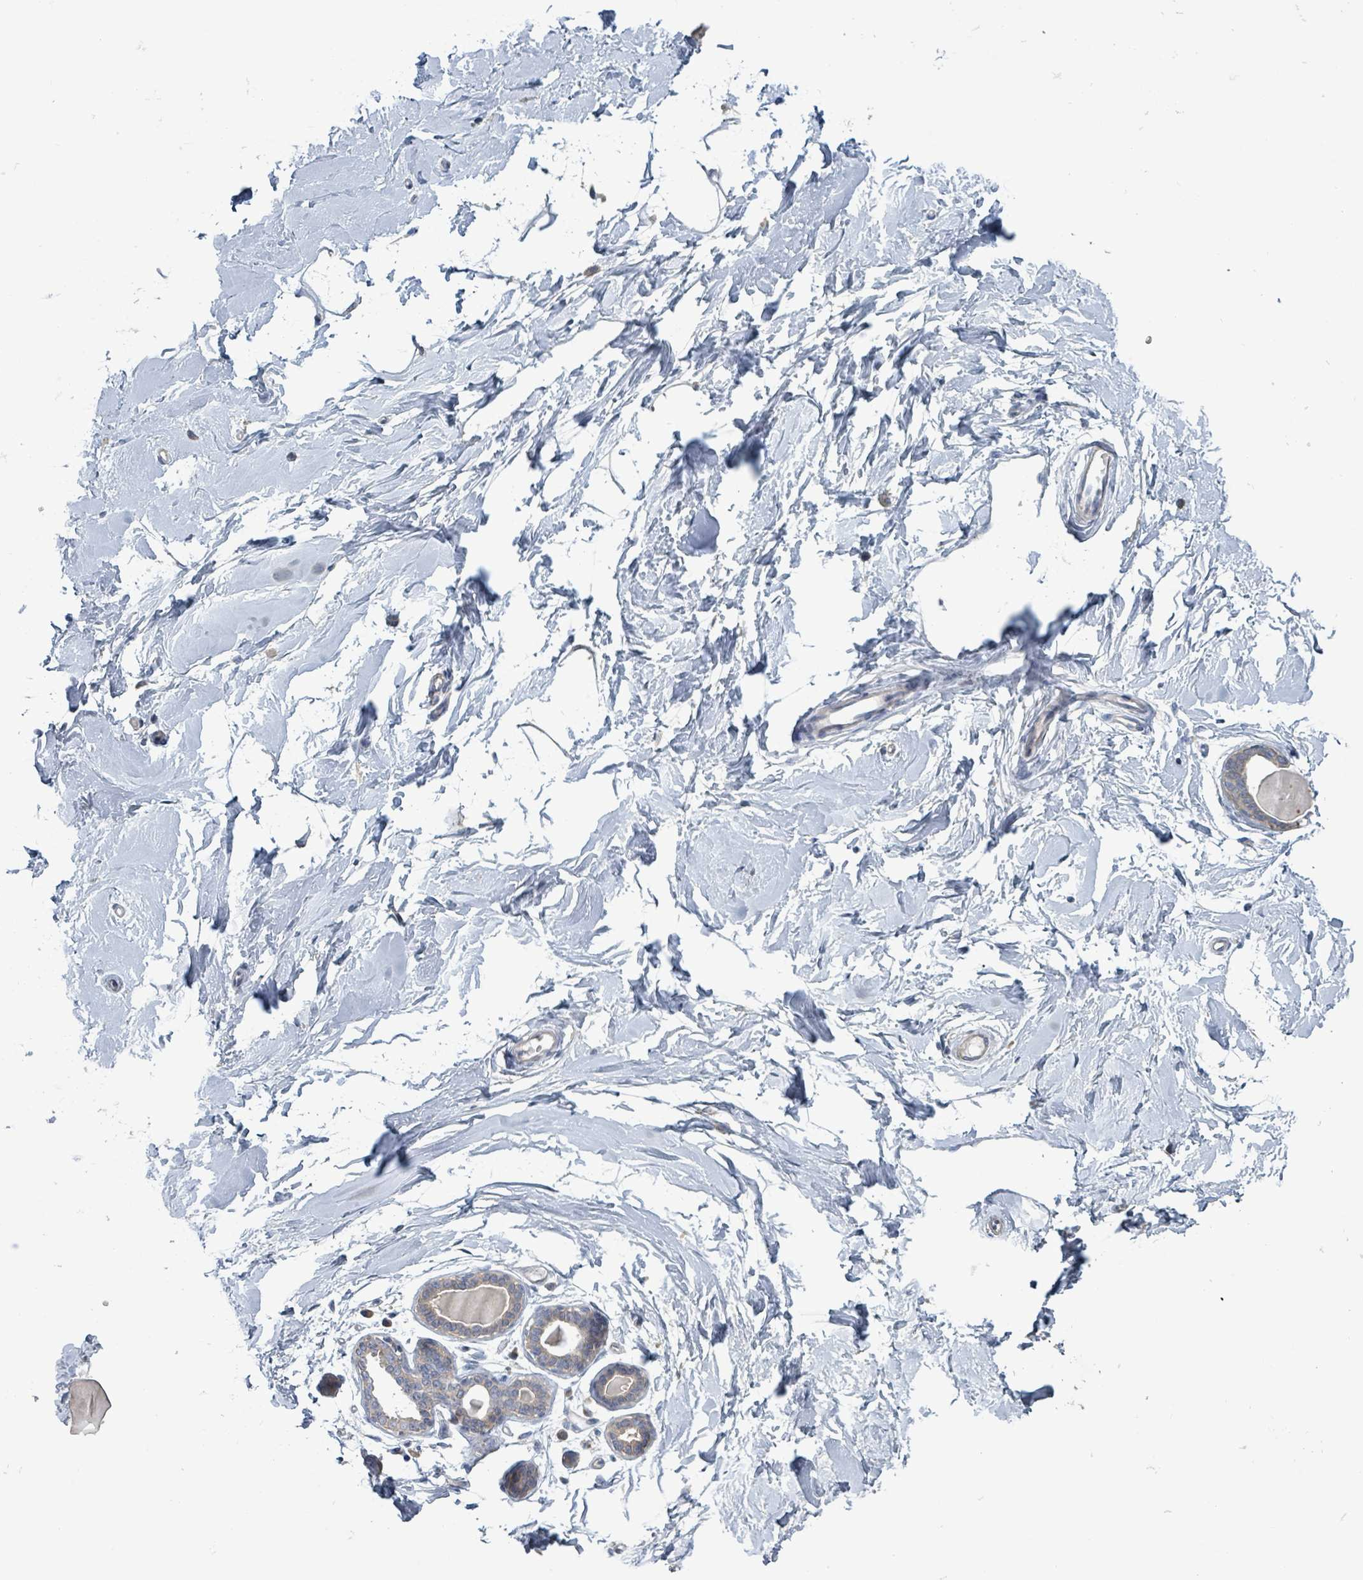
{"staining": {"intensity": "negative", "quantity": "none", "location": "none"}, "tissue": "breast", "cell_type": "Adipocytes", "image_type": "normal", "snomed": [{"axis": "morphology", "description": "Normal tissue, NOS"}, {"axis": "topography", "description": "Breast"}], "caption": "Adipocytes are negative for protein expression in unremarkable human breast.", "gene": "RPL32", "patient": {"sex": "female", "age": 23}}